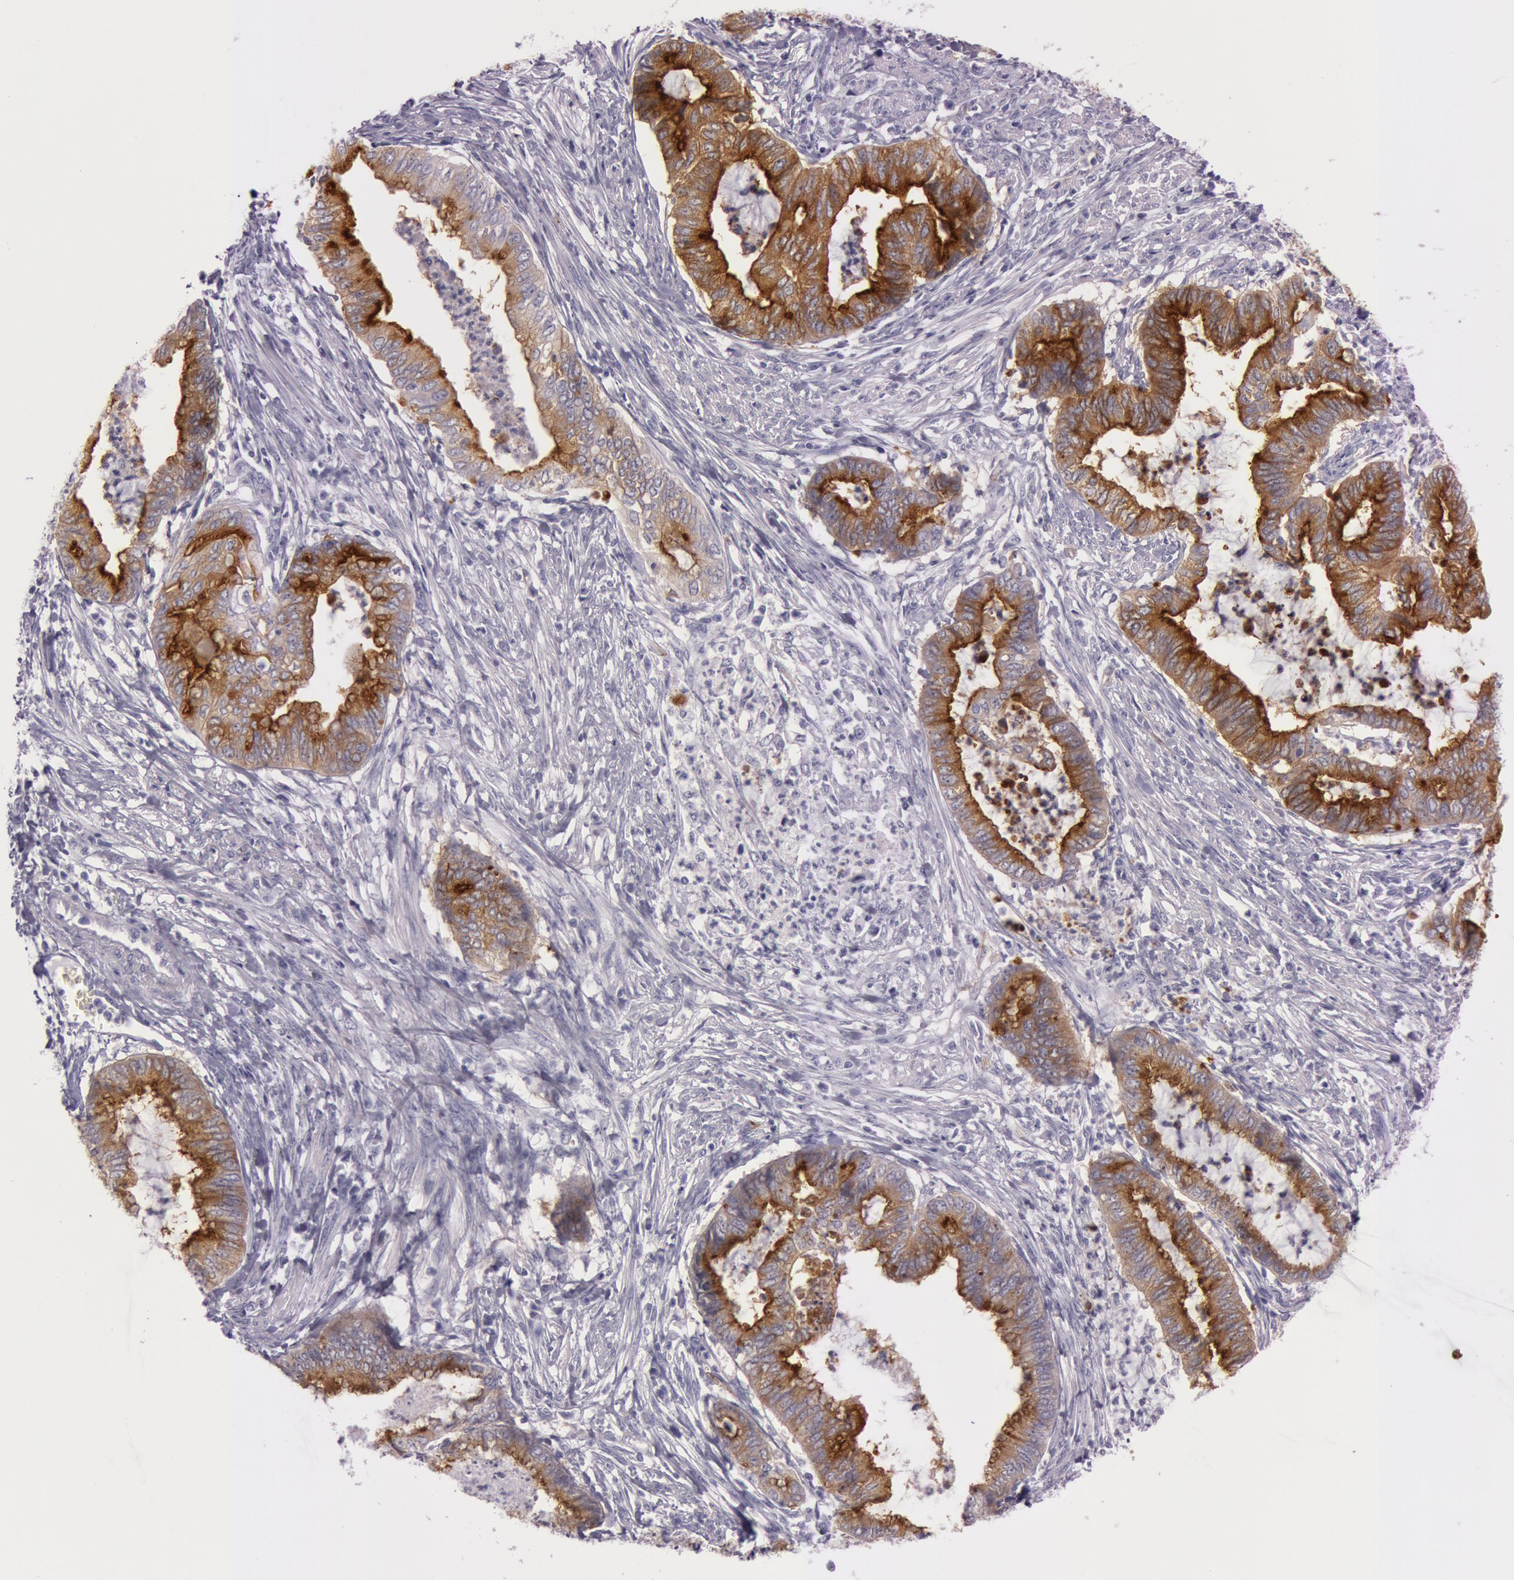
{"staining": {"intensity": "moderate", "quantity": "25%-75%", "location": "cytoplasmic/membranous"}, "tissue": "endometrial cancer", "cell_type": "Tumor cells", "image_type": "cancer", "snomed": [{"axis": "morphology", "description": "Necrosis, NOS"}, {"axis": "morphology", "description": "Adenocarcinoma, NOS"}, {"axis": "topography", "description": "Endometrium"}], "caption": "Endometrial adenocarcinoma stained for a protein exhibits moderate cytoplasmic/membranous positivity in tumor cells. The staining was performed using DAB (3,3'-diaminobenzidine), with brown indicating positive protein expression. Nuclei are stained blue with hematoxylin.", "gene": "FOLH1", "patient": {"sex": "female", "age": 79}}